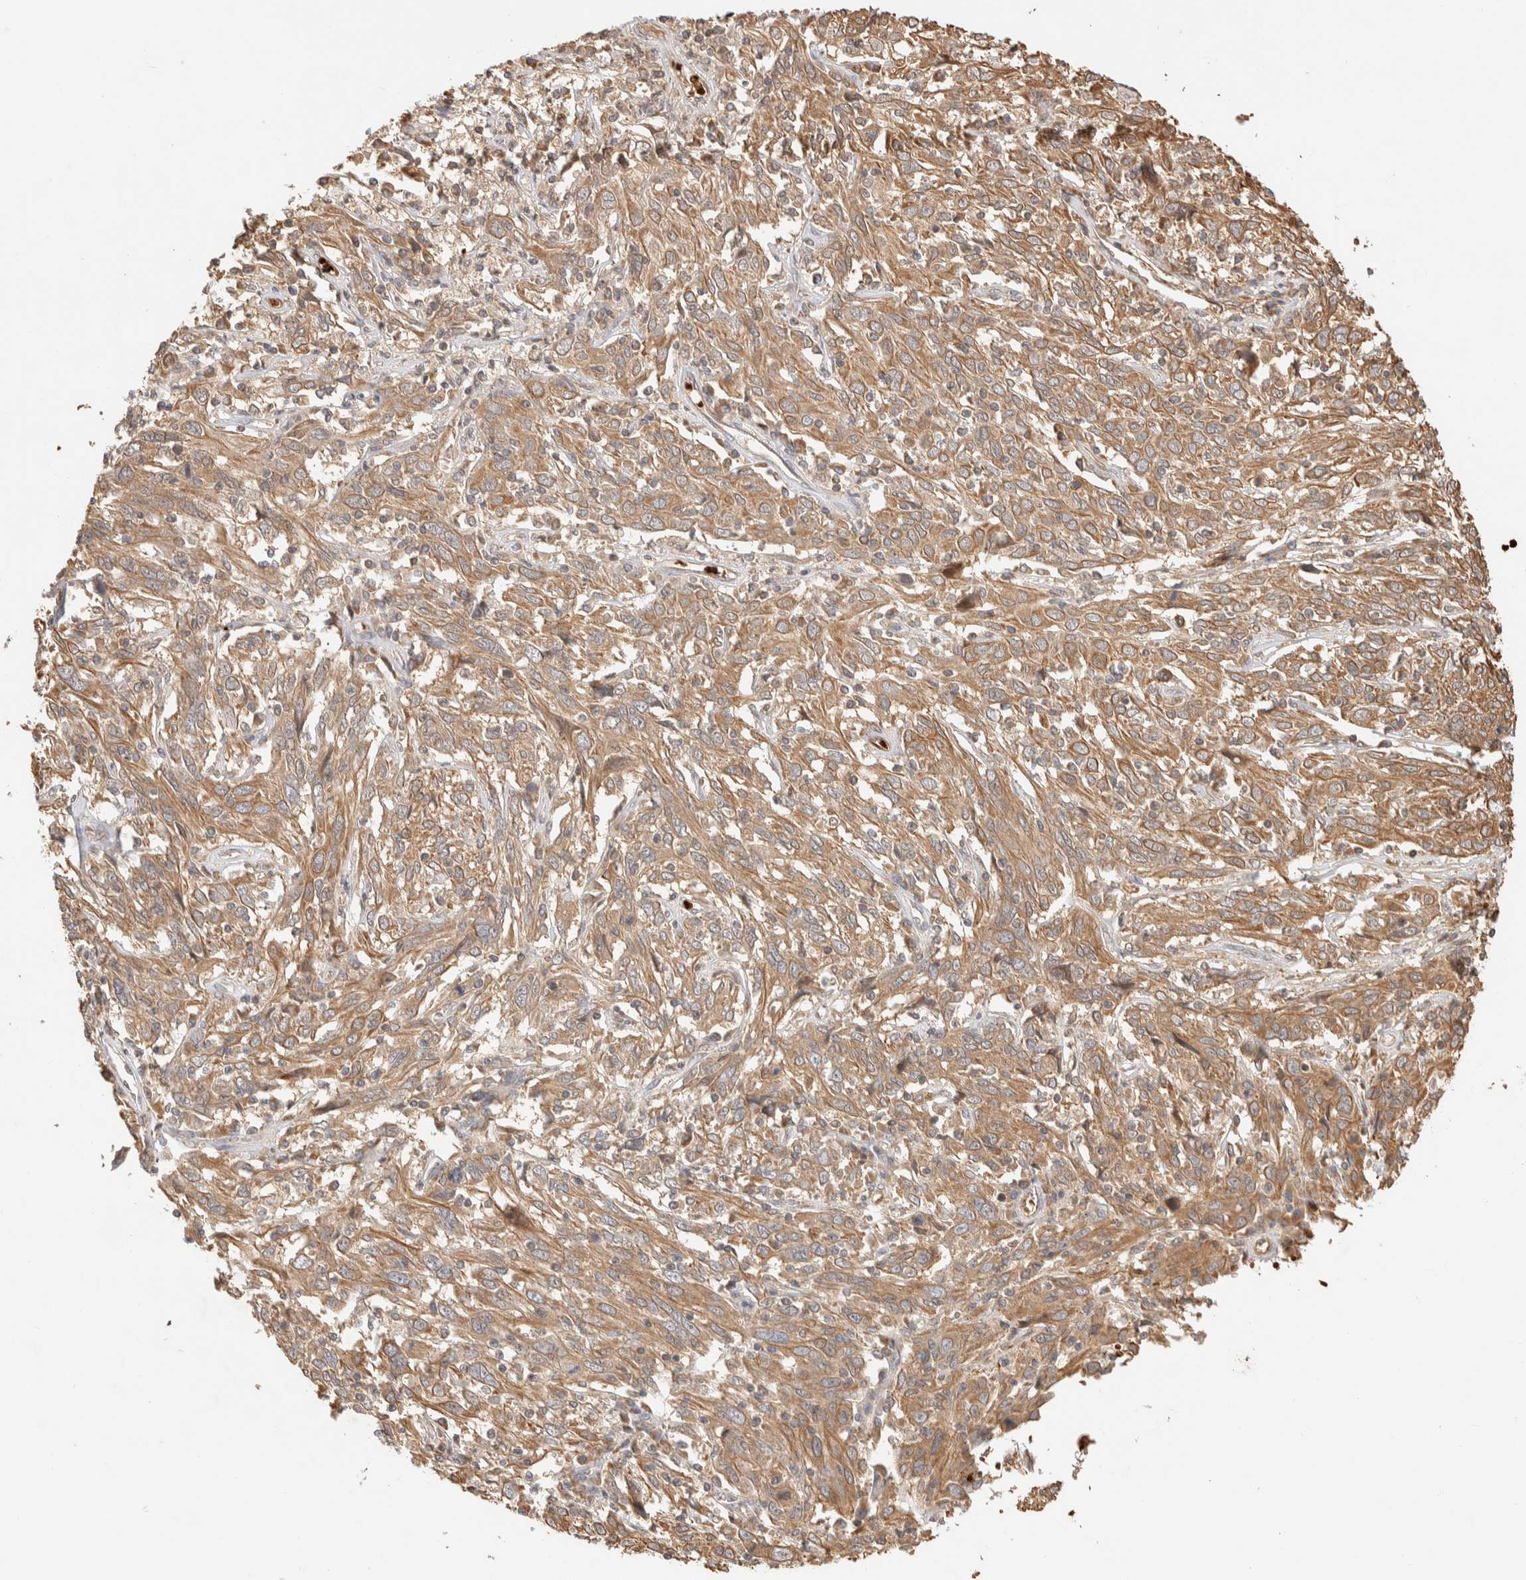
{"staining": {"intensity": "moderate", "quantity": ">75%", "location": "cytoplasmic/membranous"}, "tissue": "cervical cancer", "cell_type": "Tumor cells", "image_type": "cancer", "snomed": [{"axis": "morphology", "description": "Squamous cell carcinoma, NOS"}, {"axis": "topography", "description": "Cervix"}], "caption": "This is a photomicrograph of immunohistochemistry staining of cervical cancer, which shows moderate positivity in the cytoplasmic/membranous of tumor cells.", "gene": "TTI2", "patient": {"sex": "female", "age": 46}}